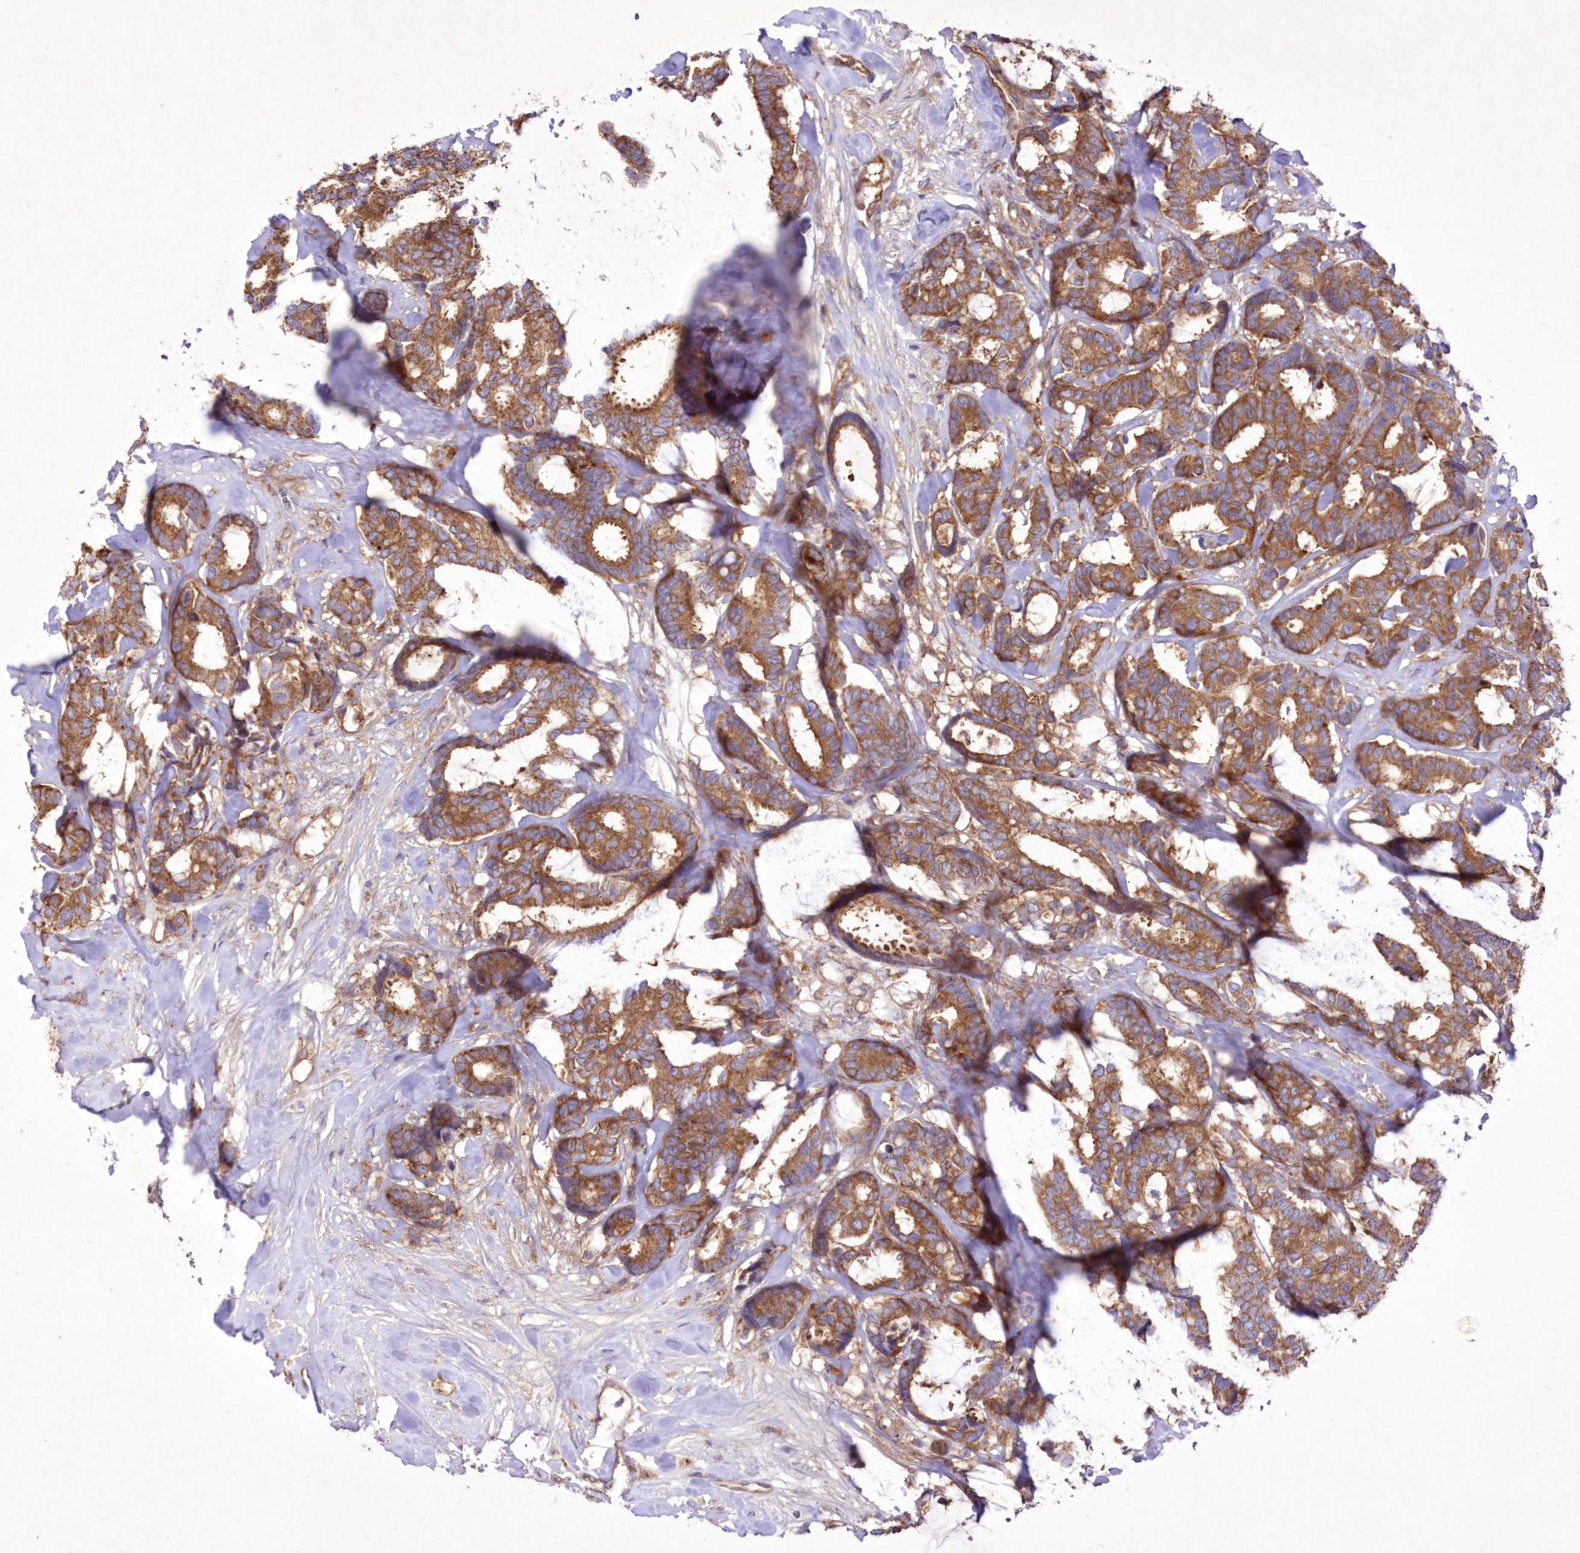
{"staining": {"intensity": "moderate", "quantity": ">75%", "location": "cytoplasmic/membranous"}, "tissue": "breast cancer", "cell_type": "Tumor cells", "image_type": "cancer", "snomed": [{"axis": "morphology", "description": "Duct carcinoma"}, {"axis": "topography", "description": "Breast"}], "caption": "Protein staining demonstrates moderate cytoplasmic/membranous staining in approximately >75% of tumor cells in breast infiltrating ductal carcinoma.", "gene": "FCHO2", "patient": {"sex": "female", "age": 87}}